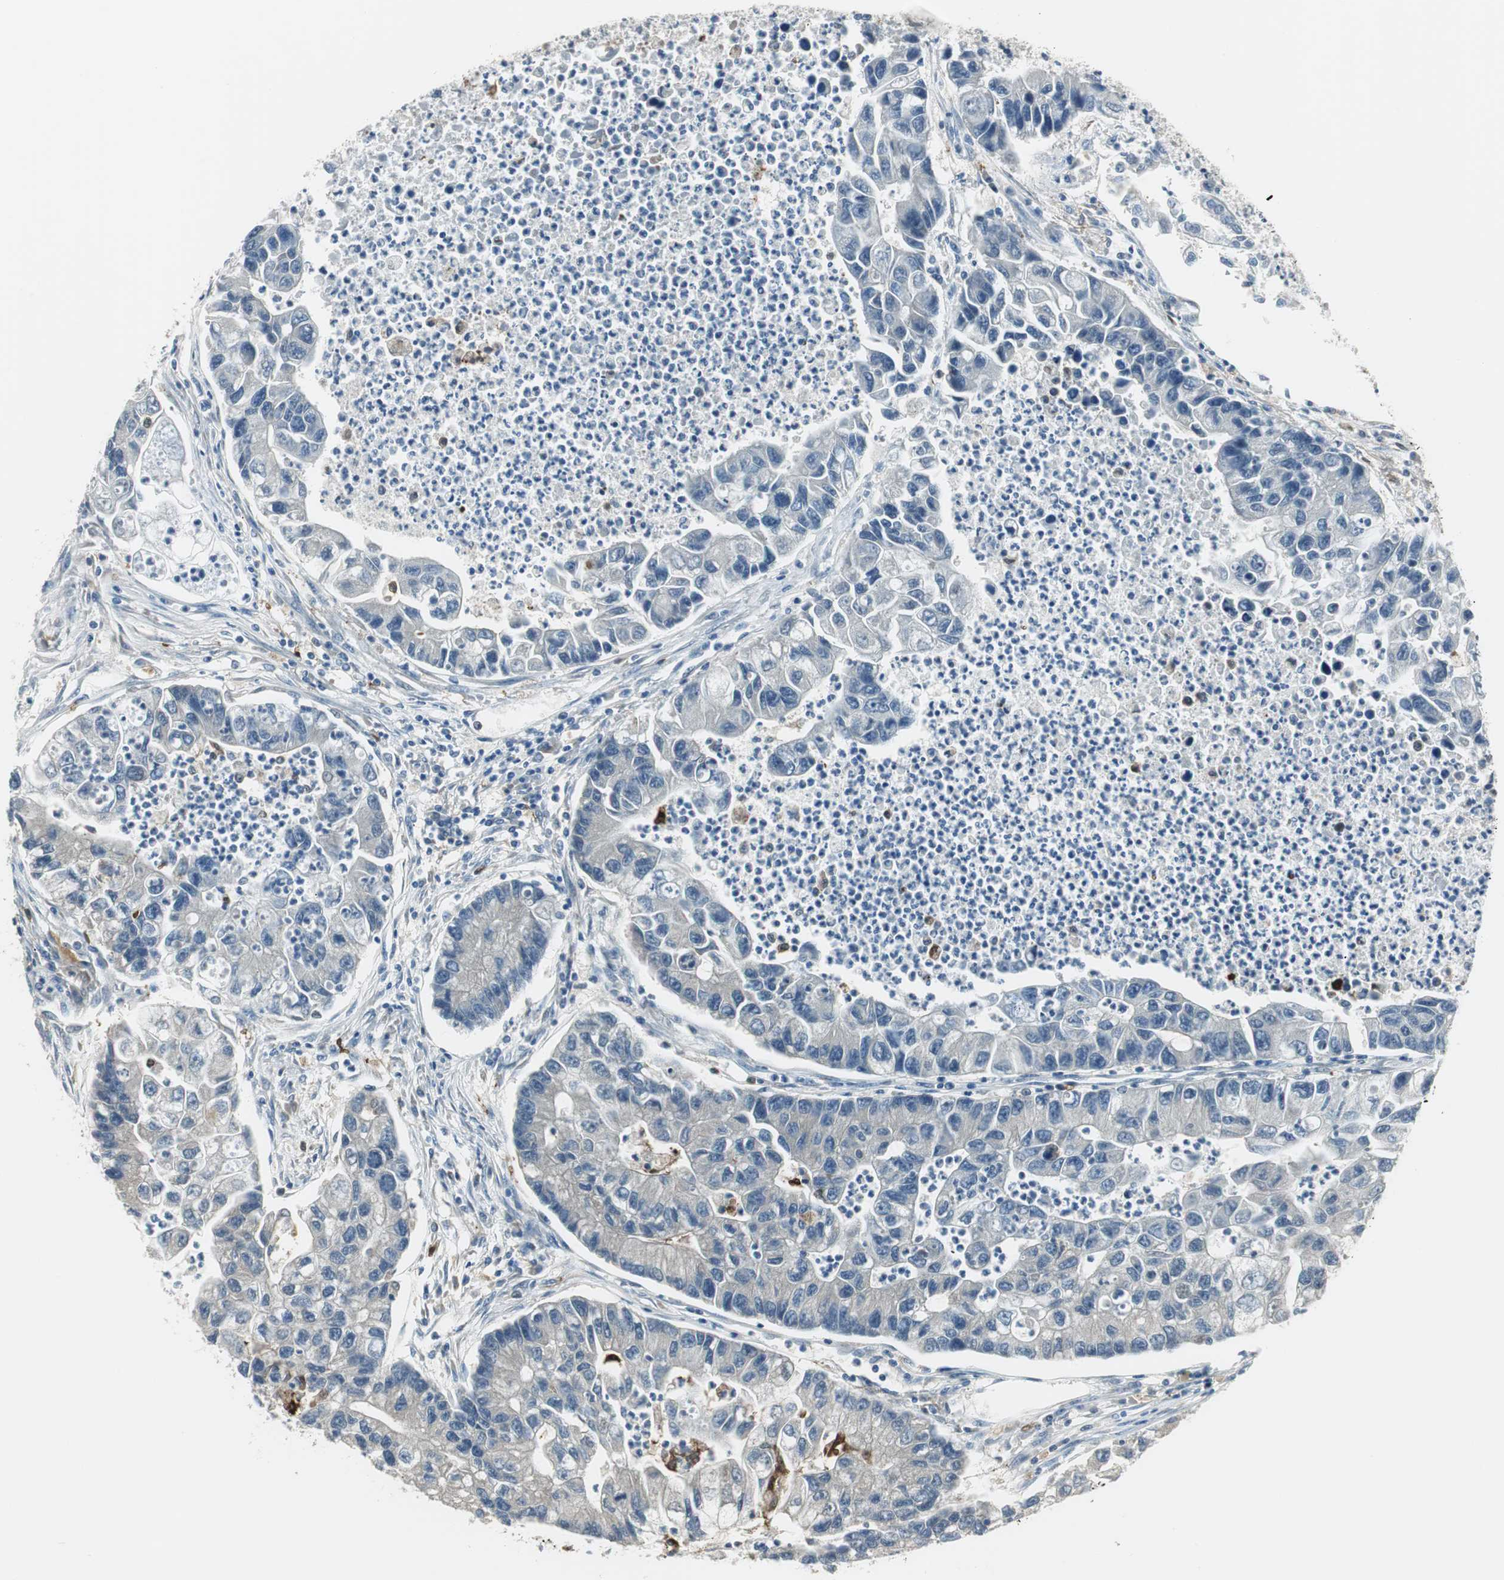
{"staining": {"intensity": "weak", "quantity": "<25%", "location": "cytoplasmic/membranous"}, "tissue": "lung cancer", "cell_type": "Tumor cells", "image_type": "cancer", "snomed": [{"axis": "morphology", "description": "Adenocarcinoma, NOS"}, {"axis": "topography", "description": "Lung"}], "caption": "DAB immunohistochemical staining of lung adenocarcinoma exhibits no significant staining in tumor cells.", "gene": "MSTO1", "patient": {"sex": "female", "age": 51}}